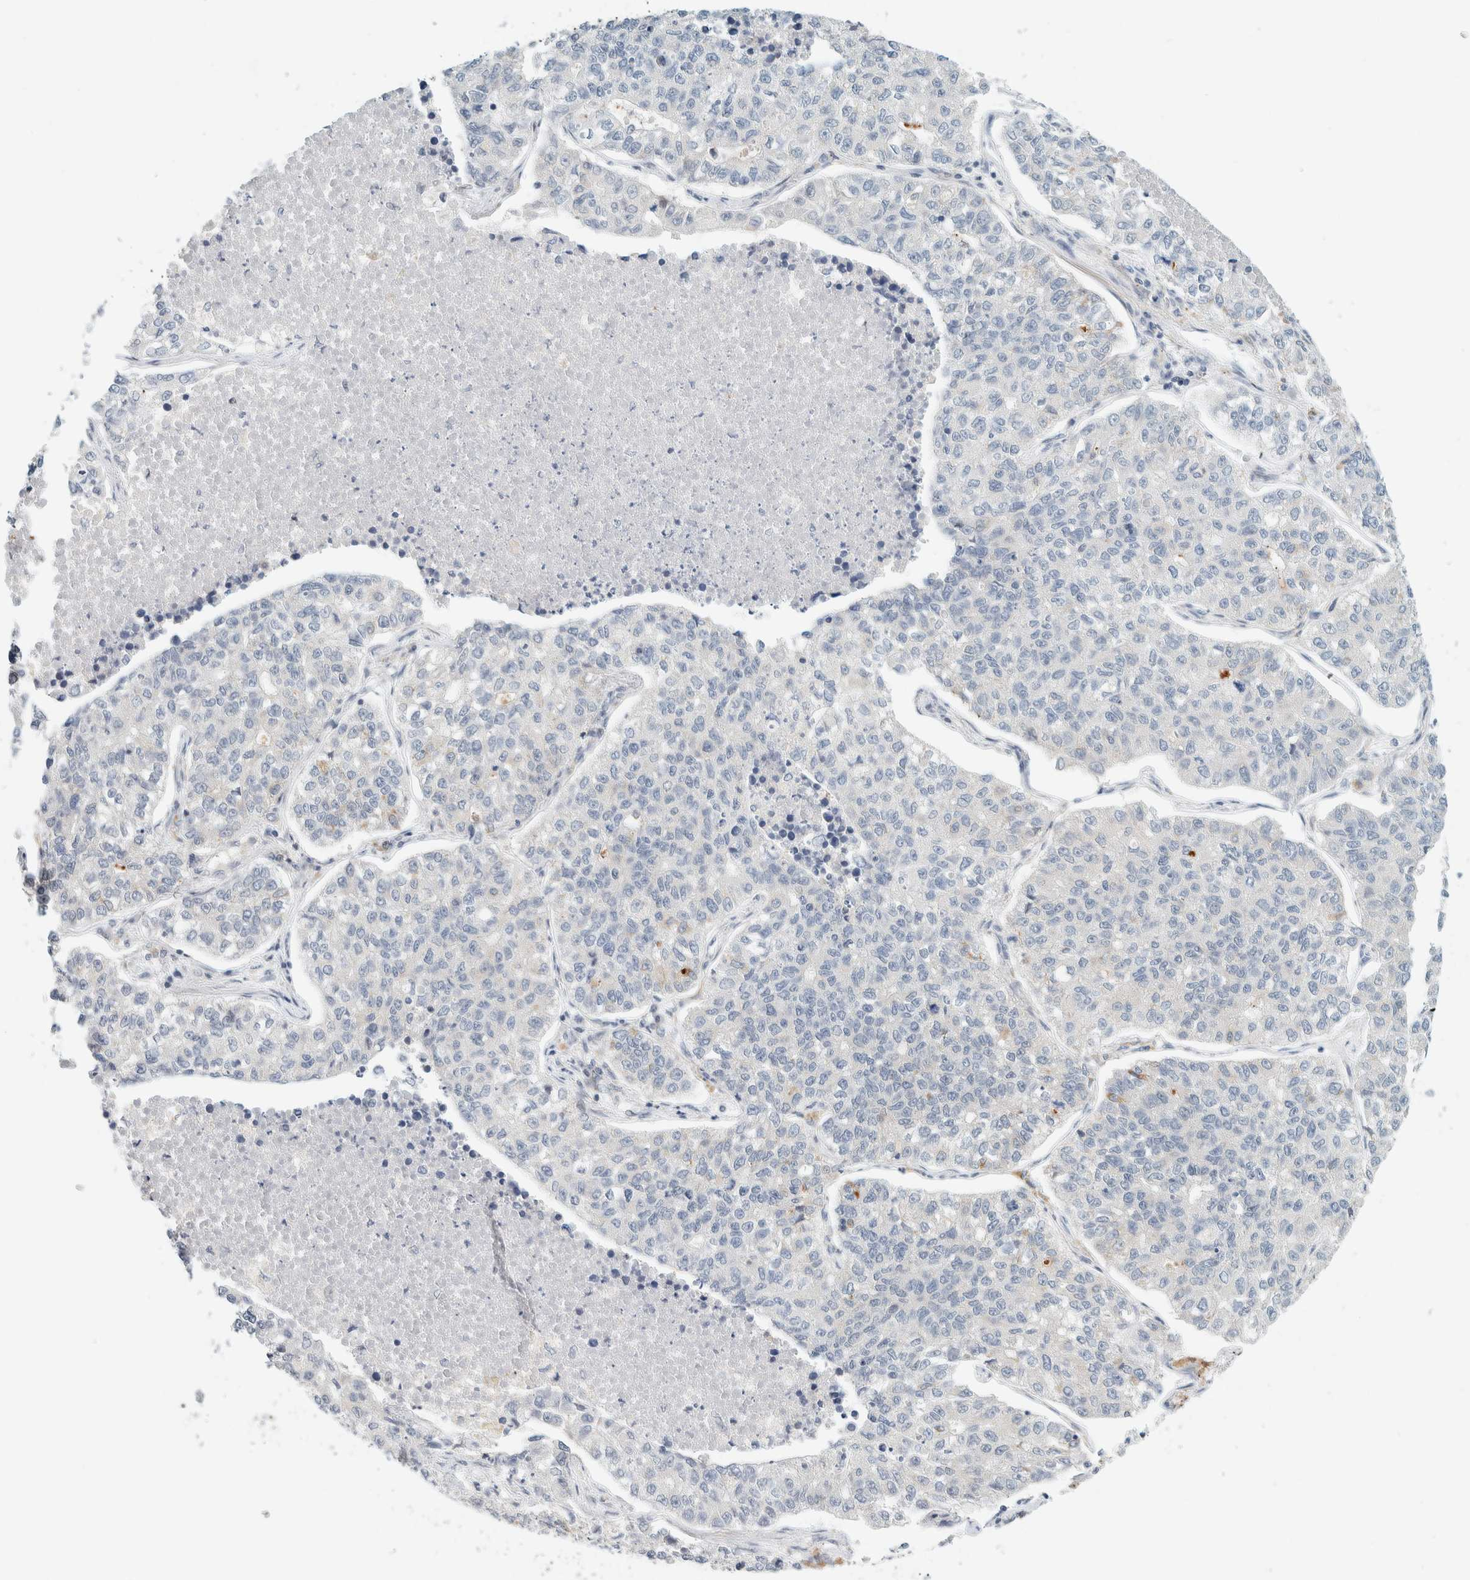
{"staining": {"intensity": "negative", "quantity": "none", "location": "none"}, "tissue": "lung cancer", "cell_type": "Tumor cells", "image_type": "cancer", "snomed": [{"axis": "morphology", "description": "Adenocarcinoma, NOS"}, {"axis": "topography", "description": "Lung"}], "caption": "High magnification brightfield microscopy of adenocarcinoma (lung) stained with DAB (3,3'-diaminobenzidine) (brown) and counterstained with hematoxylin (blue): tumor cells show no significant positivity. (DAB immunohistochemistry (IHC) with hematoxylin counter stain).", "gene": "SUMF2", "patient": {"sex": "male", "age": 49}}